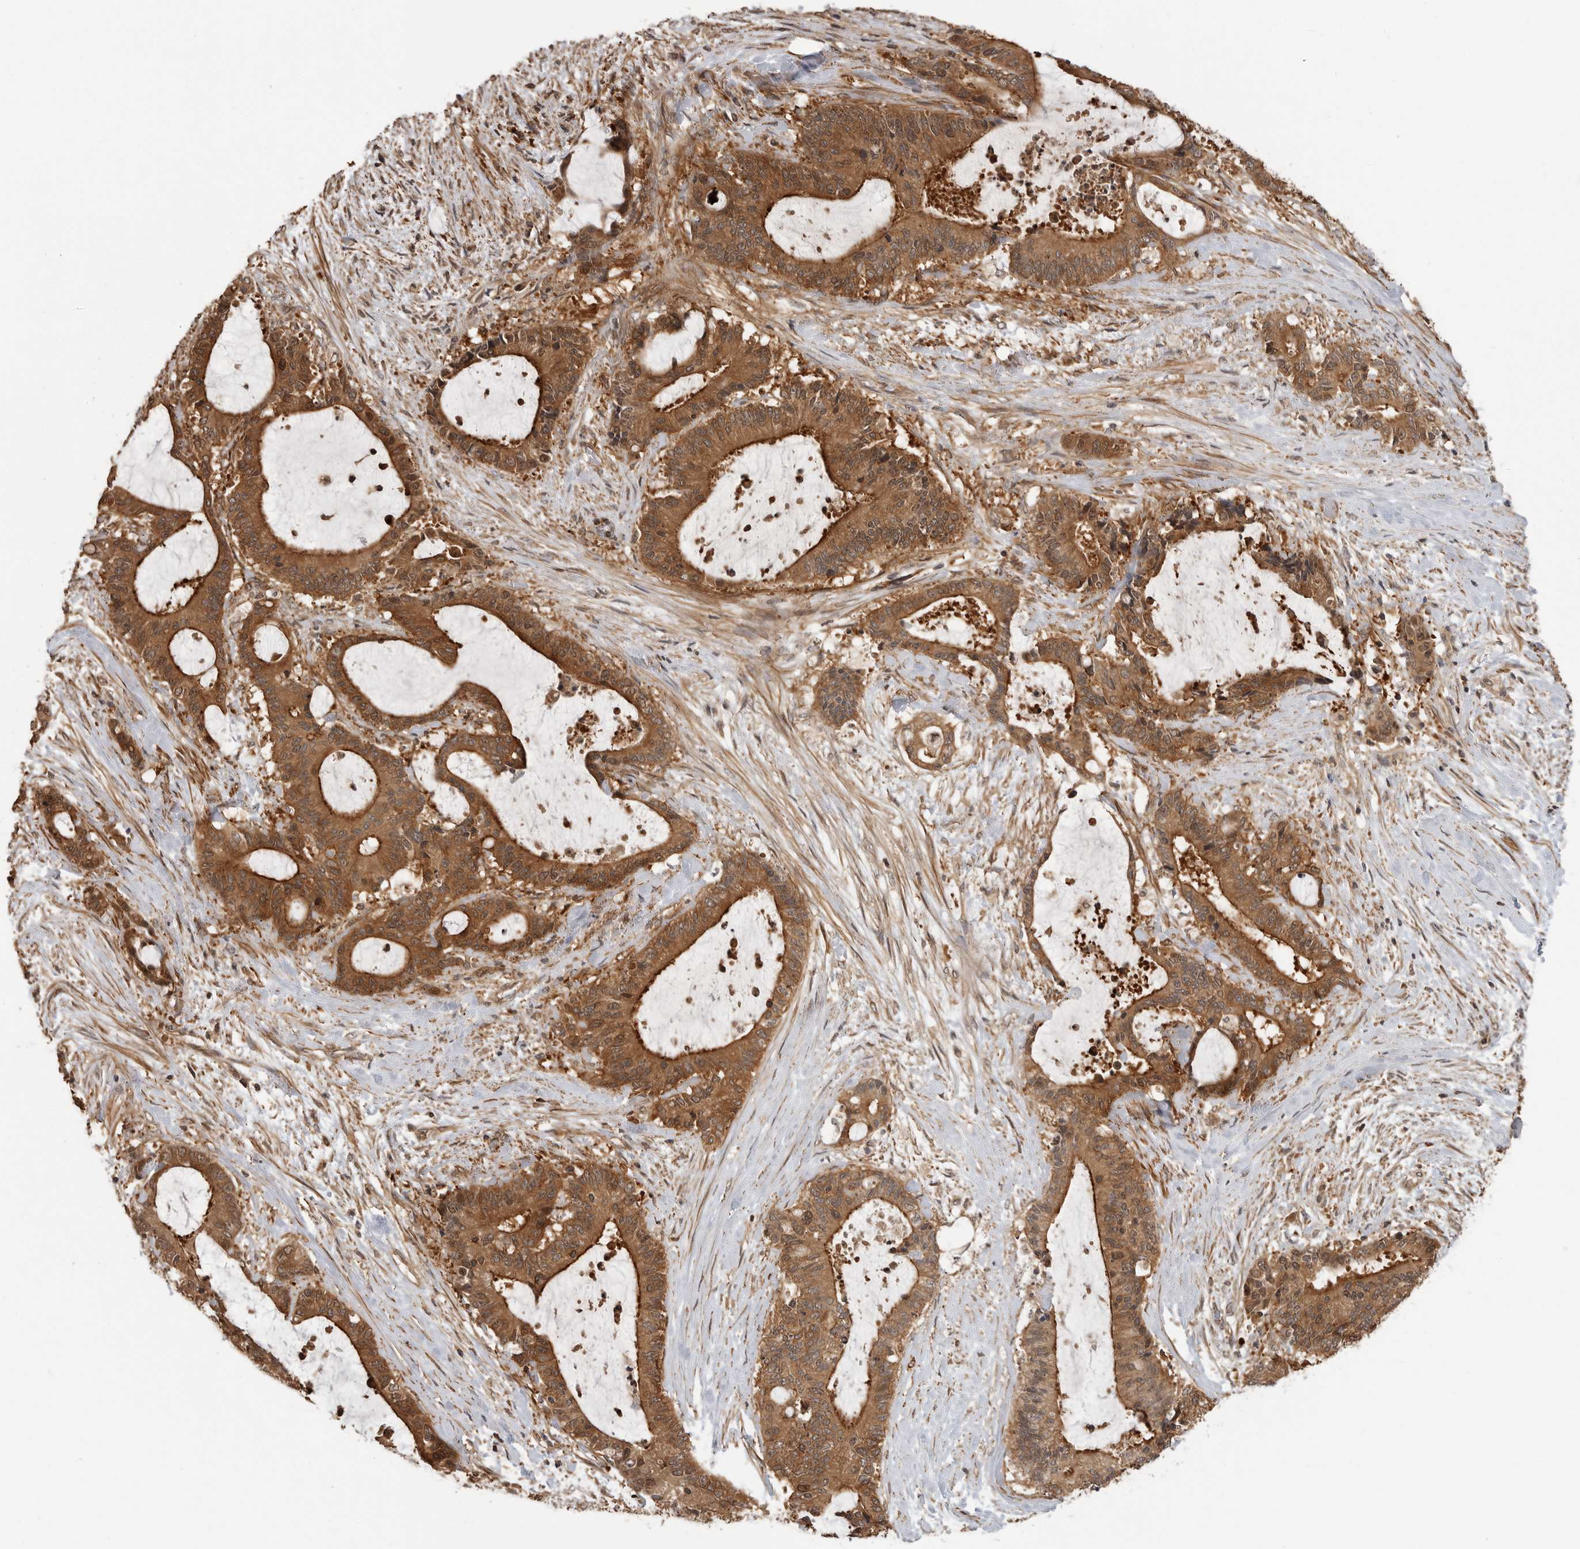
{"staining": {"intensity": "strong", "quantity": "25%-75%", "location": "cytoplasmic/membranous,nuclear"}, "tissue": "liver cancer", "cell_type": "Tumor cells", "image_type": "cancer", "snomed": [{"axis": "morphology", "description": "Normal tissue, NOS"}, {"axis": "morphology", "description": "Cholangiocarcinoma"}, {"axis": "topography", "description": "Liver"}, {"axis": "topography", "description": "Peripheral nerve tissue"}], "caption": "Liver cancer stained with DAB immunohistochemistry displays high levels of strong cytoplasmic/membranous and nuclear expression in about 25%-75% of tumor cells.", "gene": "ERN1", "patient": {"sex": "female", "age": 73}}